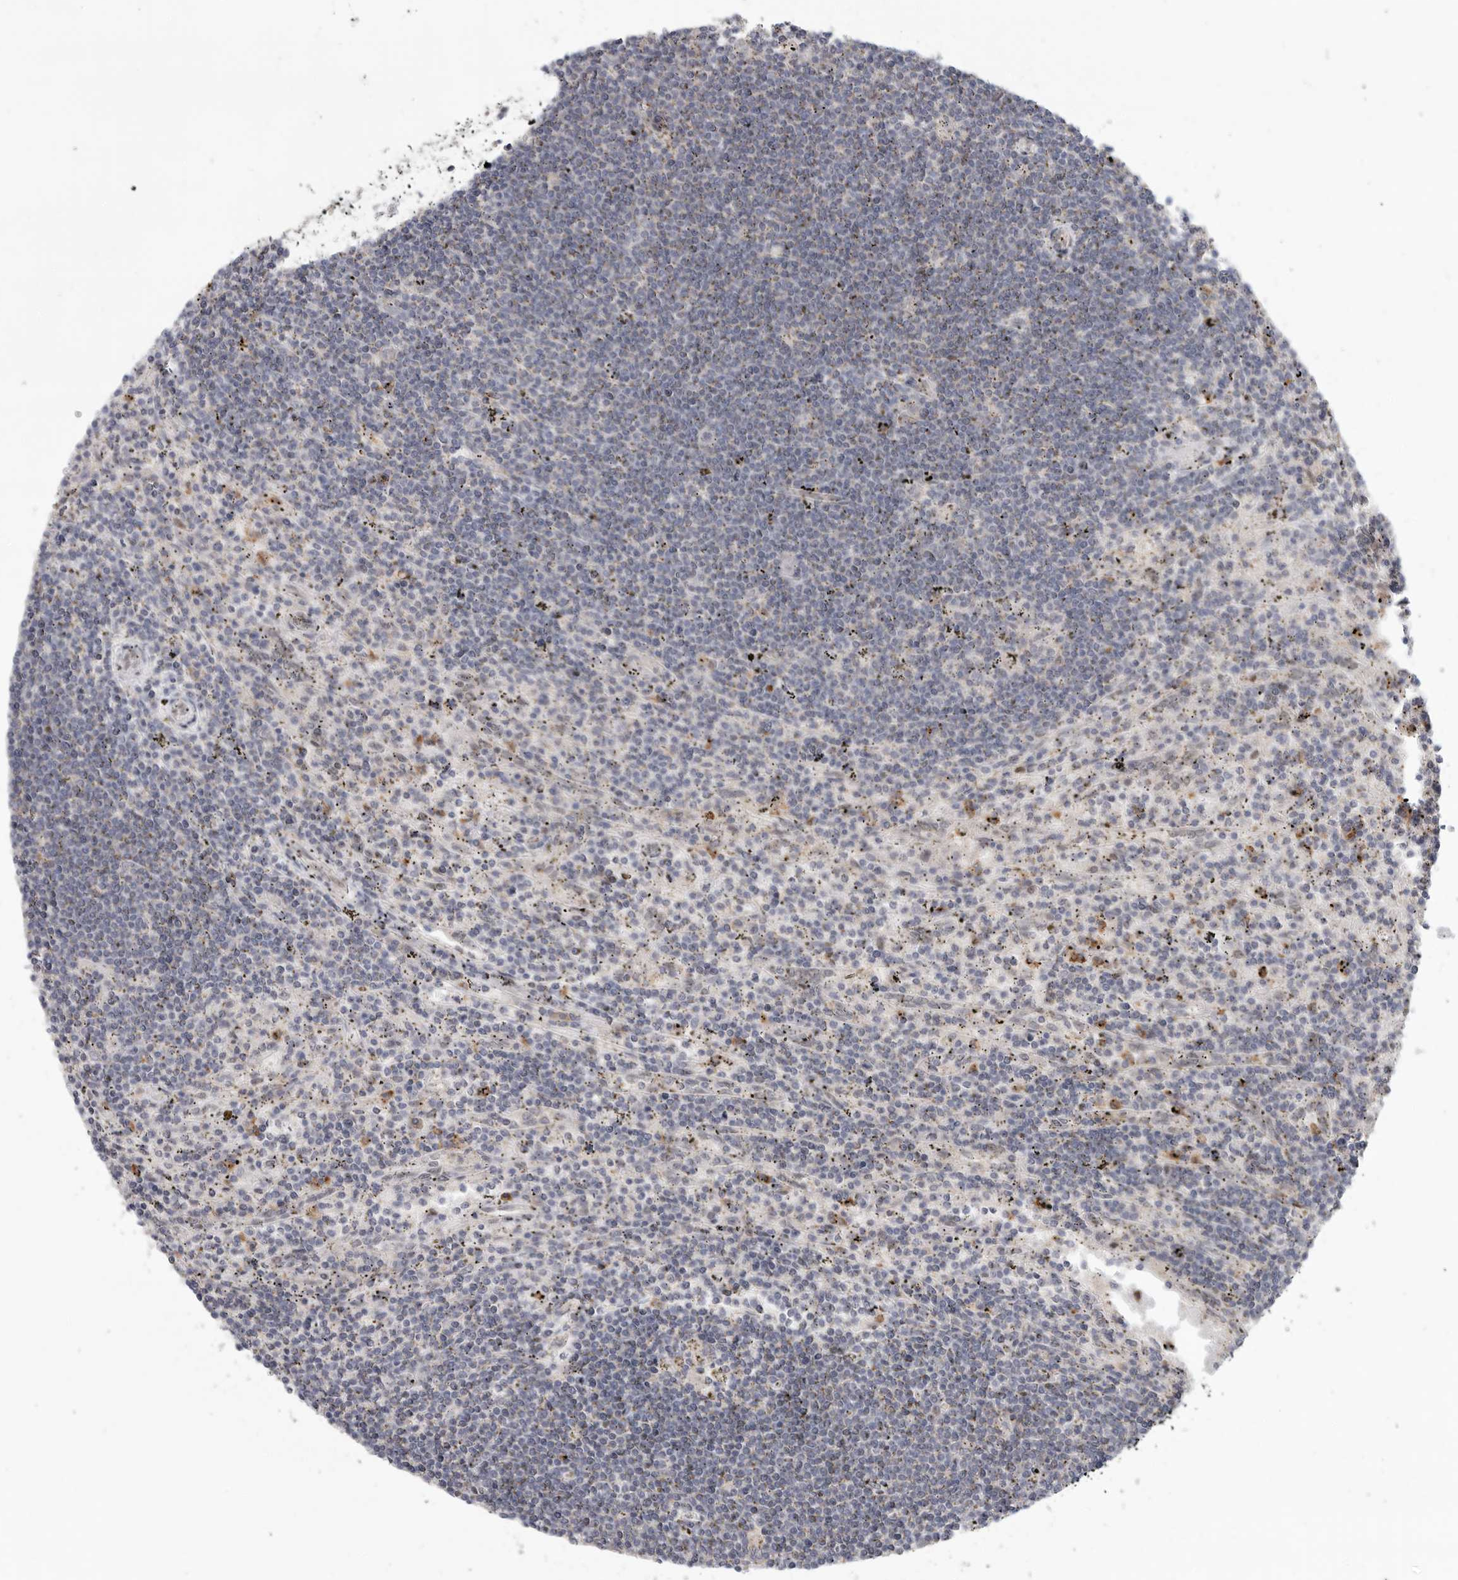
{"staining": {"intensity": "weak", "quantity": "<25%", "location": "cytoplasmic/membranous"}, "tissue": "lymphoma", "cell_type": "Tumor cells", "image_type": "cancer", "snomed": [{"axis": "morphology", "description": "Malignant lymphoma, non-Hodgkin's type, Low grade"}, {"axis": "topography", "description": "Spleen"}], "caption": "Tumor cells are negative for brown protein staining in lymphoma.", "gene": "KLK5", "patient": {"sex": "male", "age": 76}}